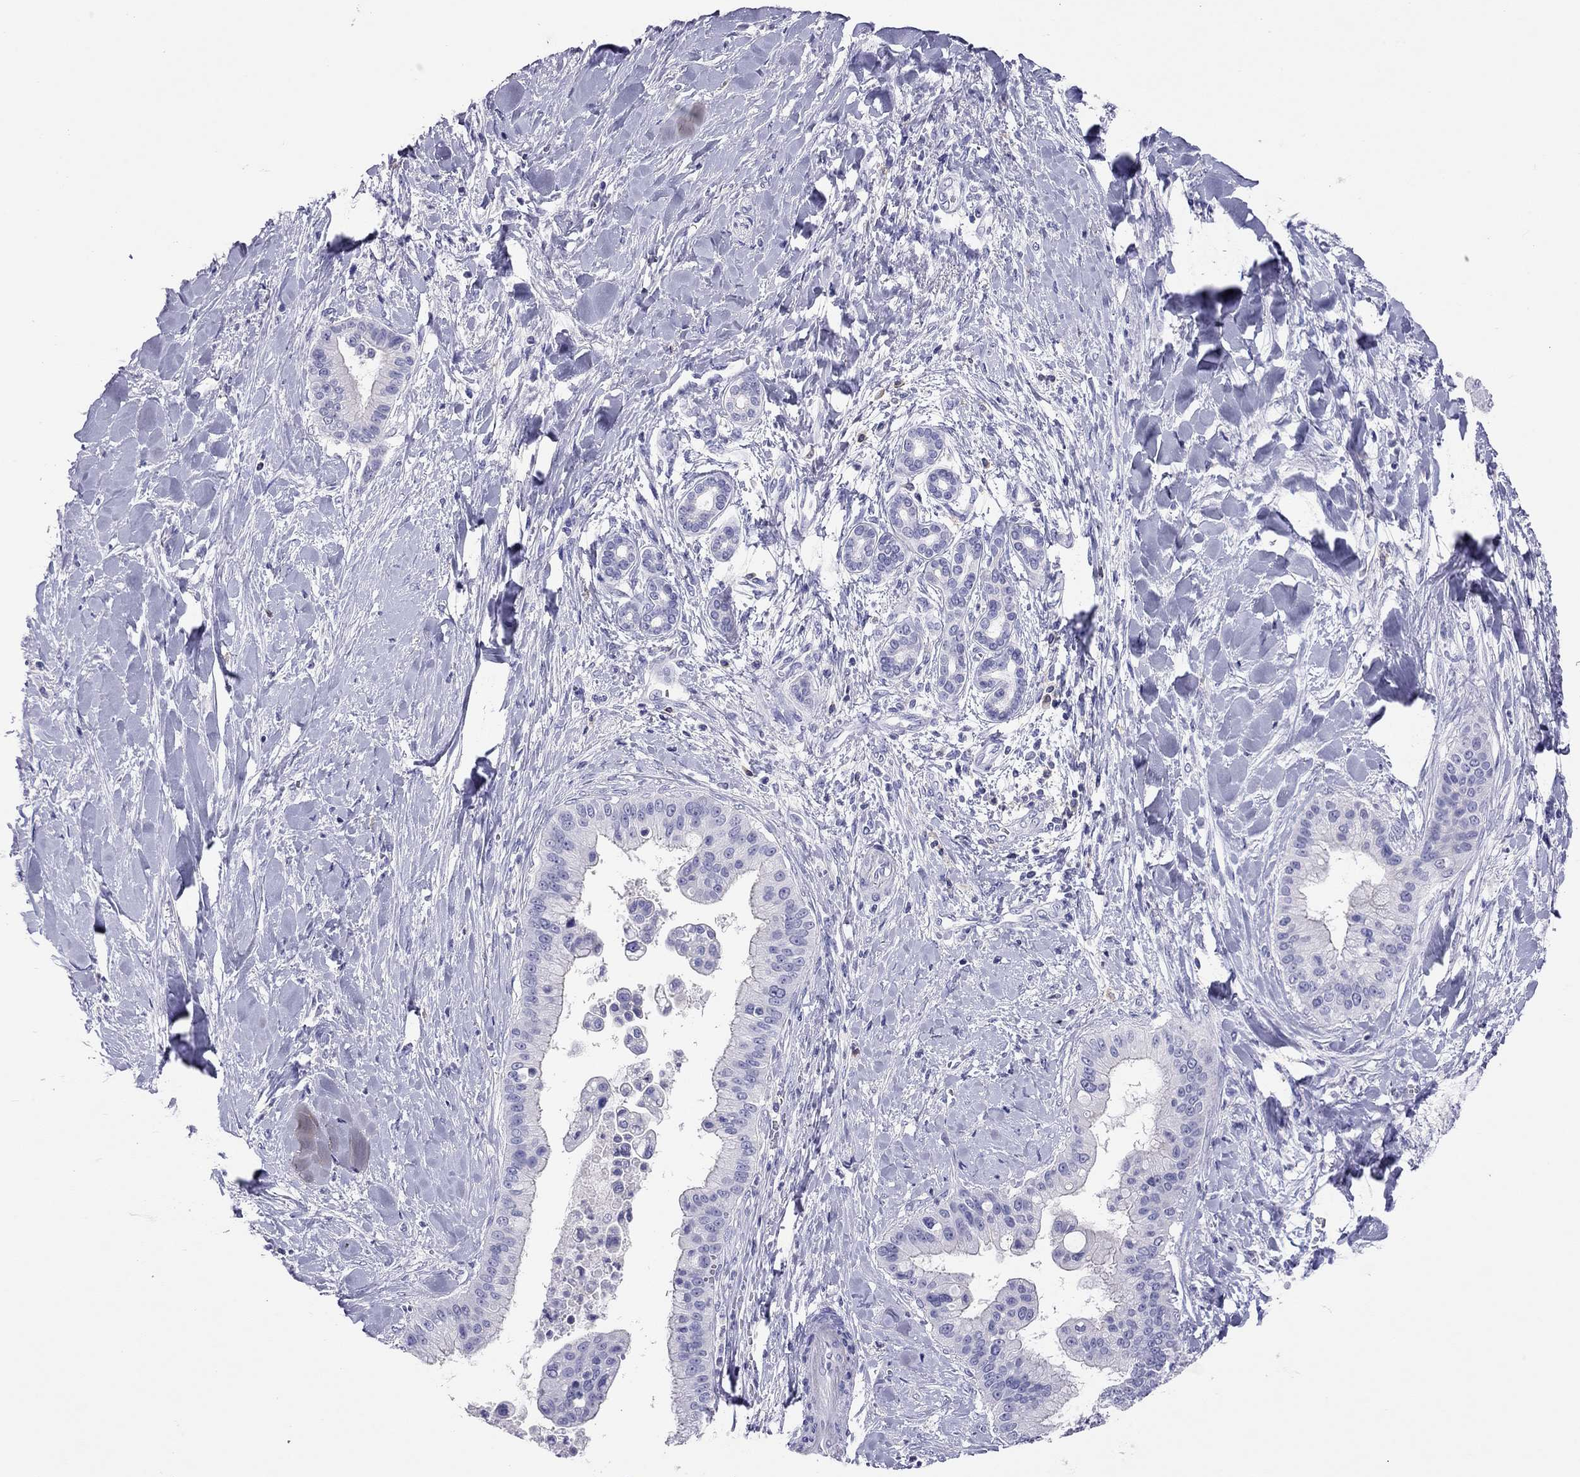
{"staining": {"intensity": "negative", "quantity": "none", "location": "none"}, "tissue": "liver cancer", "cell_type": "Tumor cells", "image_type": "cancer", "snomed": [{"axis": "morphology", "description": "Cholangiocarcinoma"}, {"axis": "topography", "description": "Liver"}], "caption": "Immunohistochemistry micrograph of human liver cancer (cholangiocarcinoma) stained for a protein (brown), which demonstrates no expression in tumor cells.", "gene": "CALHM1", "patient": {"sex": "female", "age": 54}}